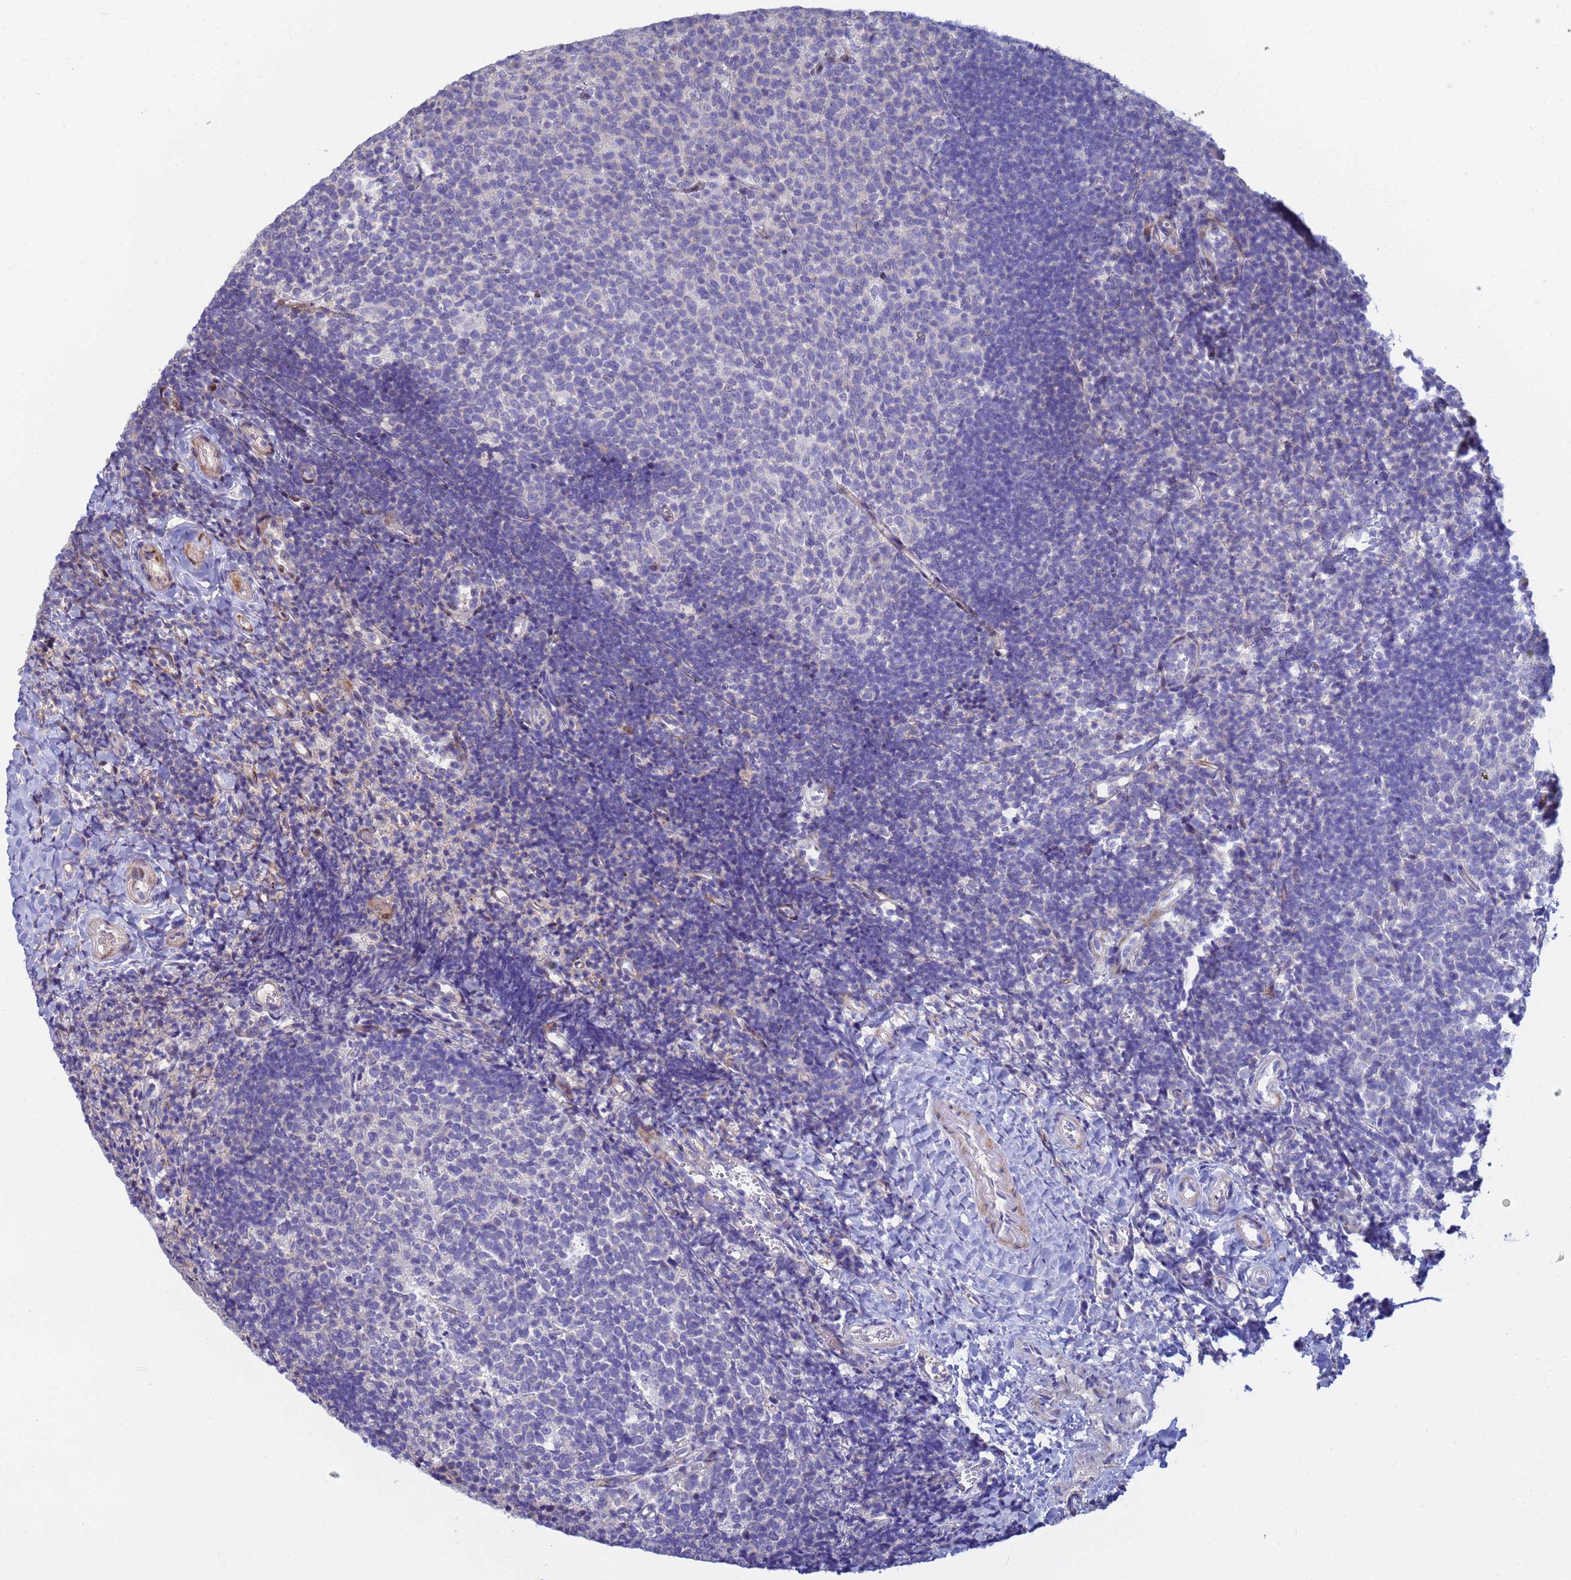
{"staining": {"intensity": "negative", "quantity": "none", "location": "none"}, "tissue": "tonsil", "cell_type": "Germinal center cells", "image_type": "normal", "snomed": [{"axis": "morphology", "description": "Normal tissue, NOS"}, {"axis": "topography", "description": "Tonsil"}], "caption": "The image shows no staining of germinal center cells in benign tonsil.", "gene": "PPP6R1", "patient": {"sex": "female", "age": 10}}